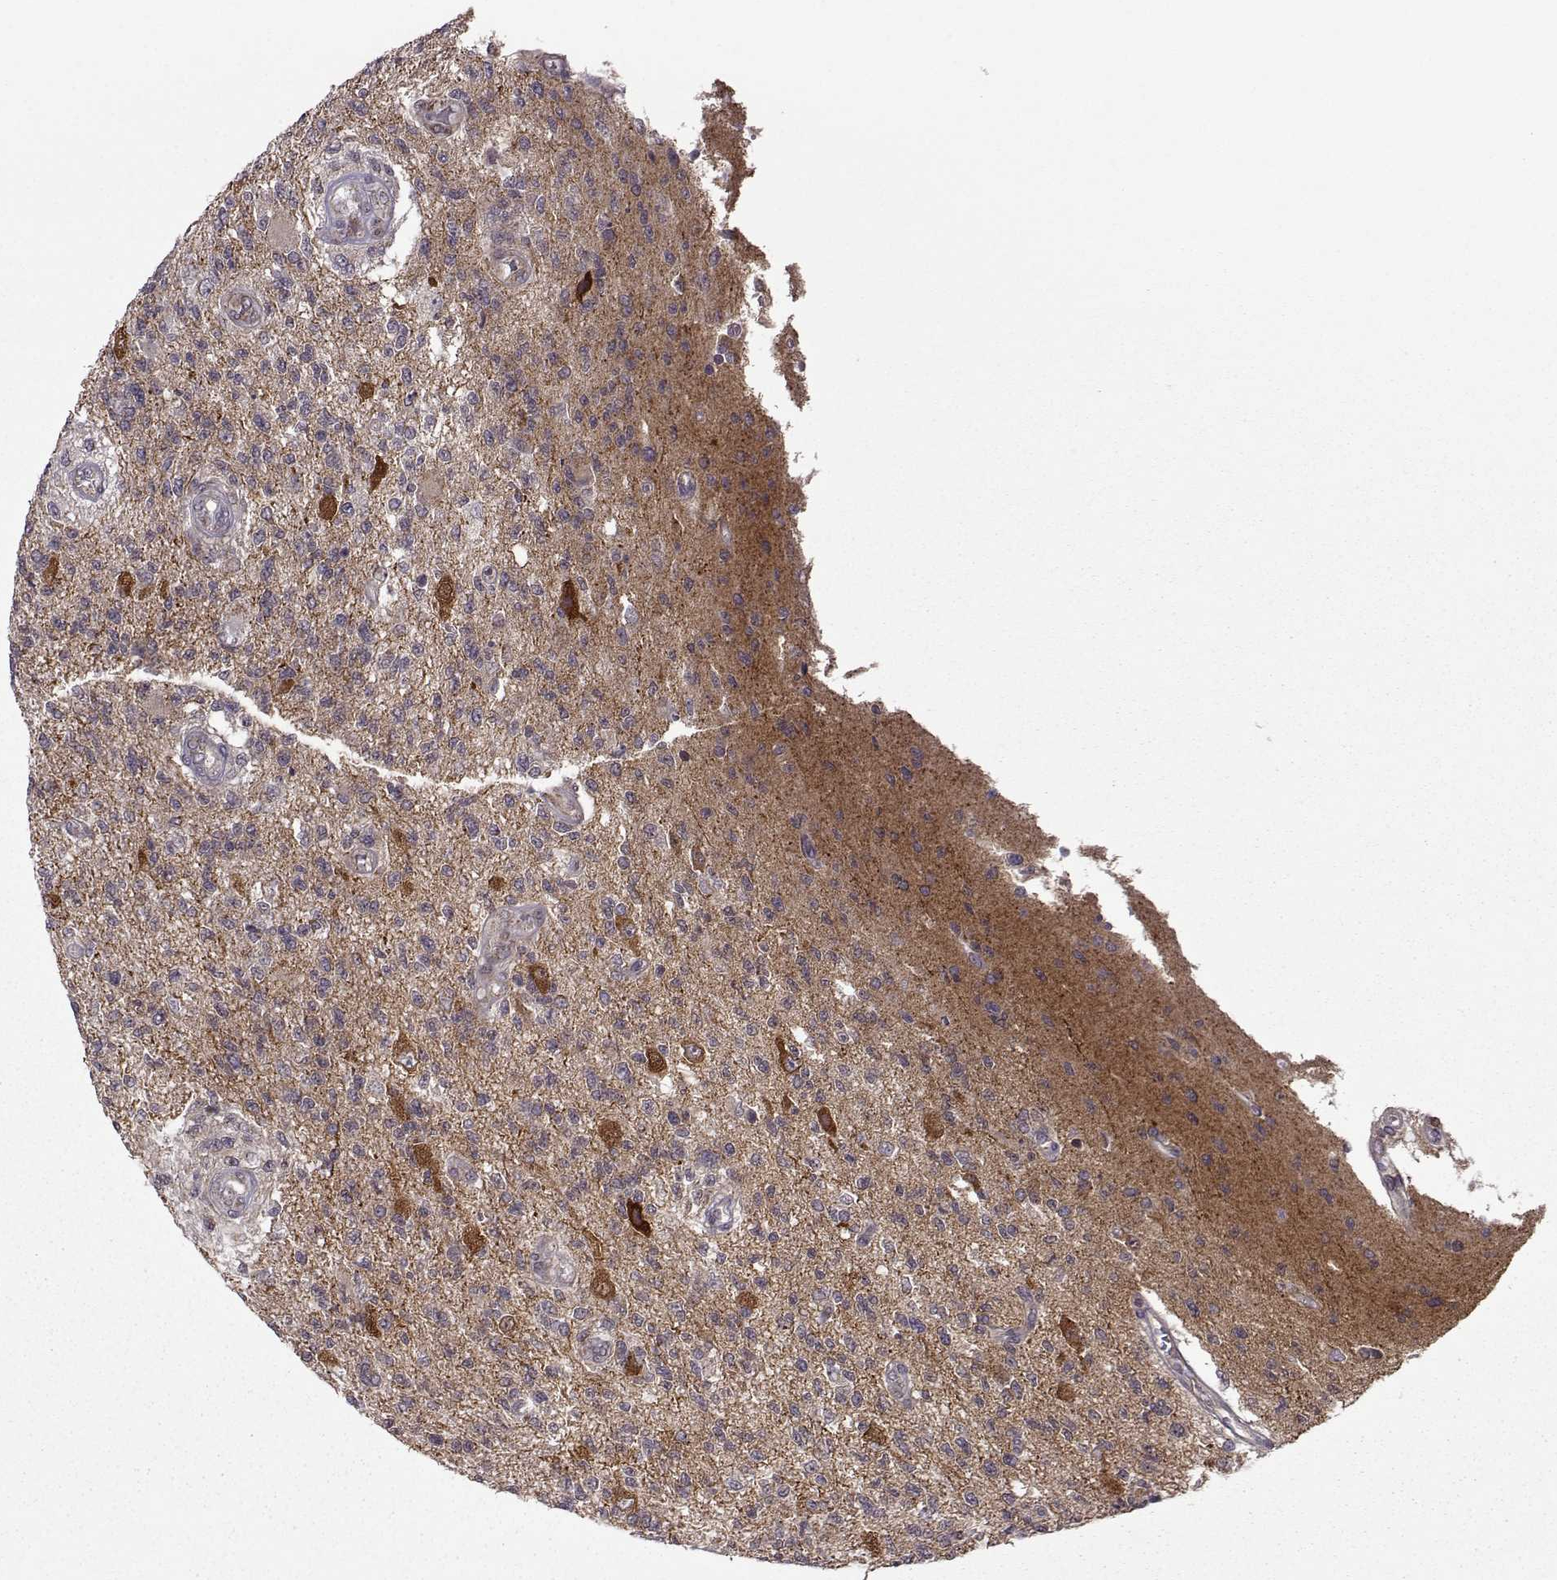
{"staining": {"intensity": "moderate", "quantity": "<25%", "location": "cytoplasmic/membranous"}, "tissue": "glioma", "cell_type": "Tumor cells", "image_type": "cancer", "snomed": [{"axis": "morphology", "description": "Glioma, malignant, High grade"}, {"axis": "topography", "description": "Brain"}], "caption": "Immunohistochemistry (IHC) photomicrograph of neoplastic tissue: human glioma stained using IHC displays low levels of moderate protein expression localized specifically in the cytoplasmic/membranous of tumor cells, appearing as a cytoplasmic/membranous brown color.", "gene": "NECAB3", "patient": {"sex": "male", "age": 56}}